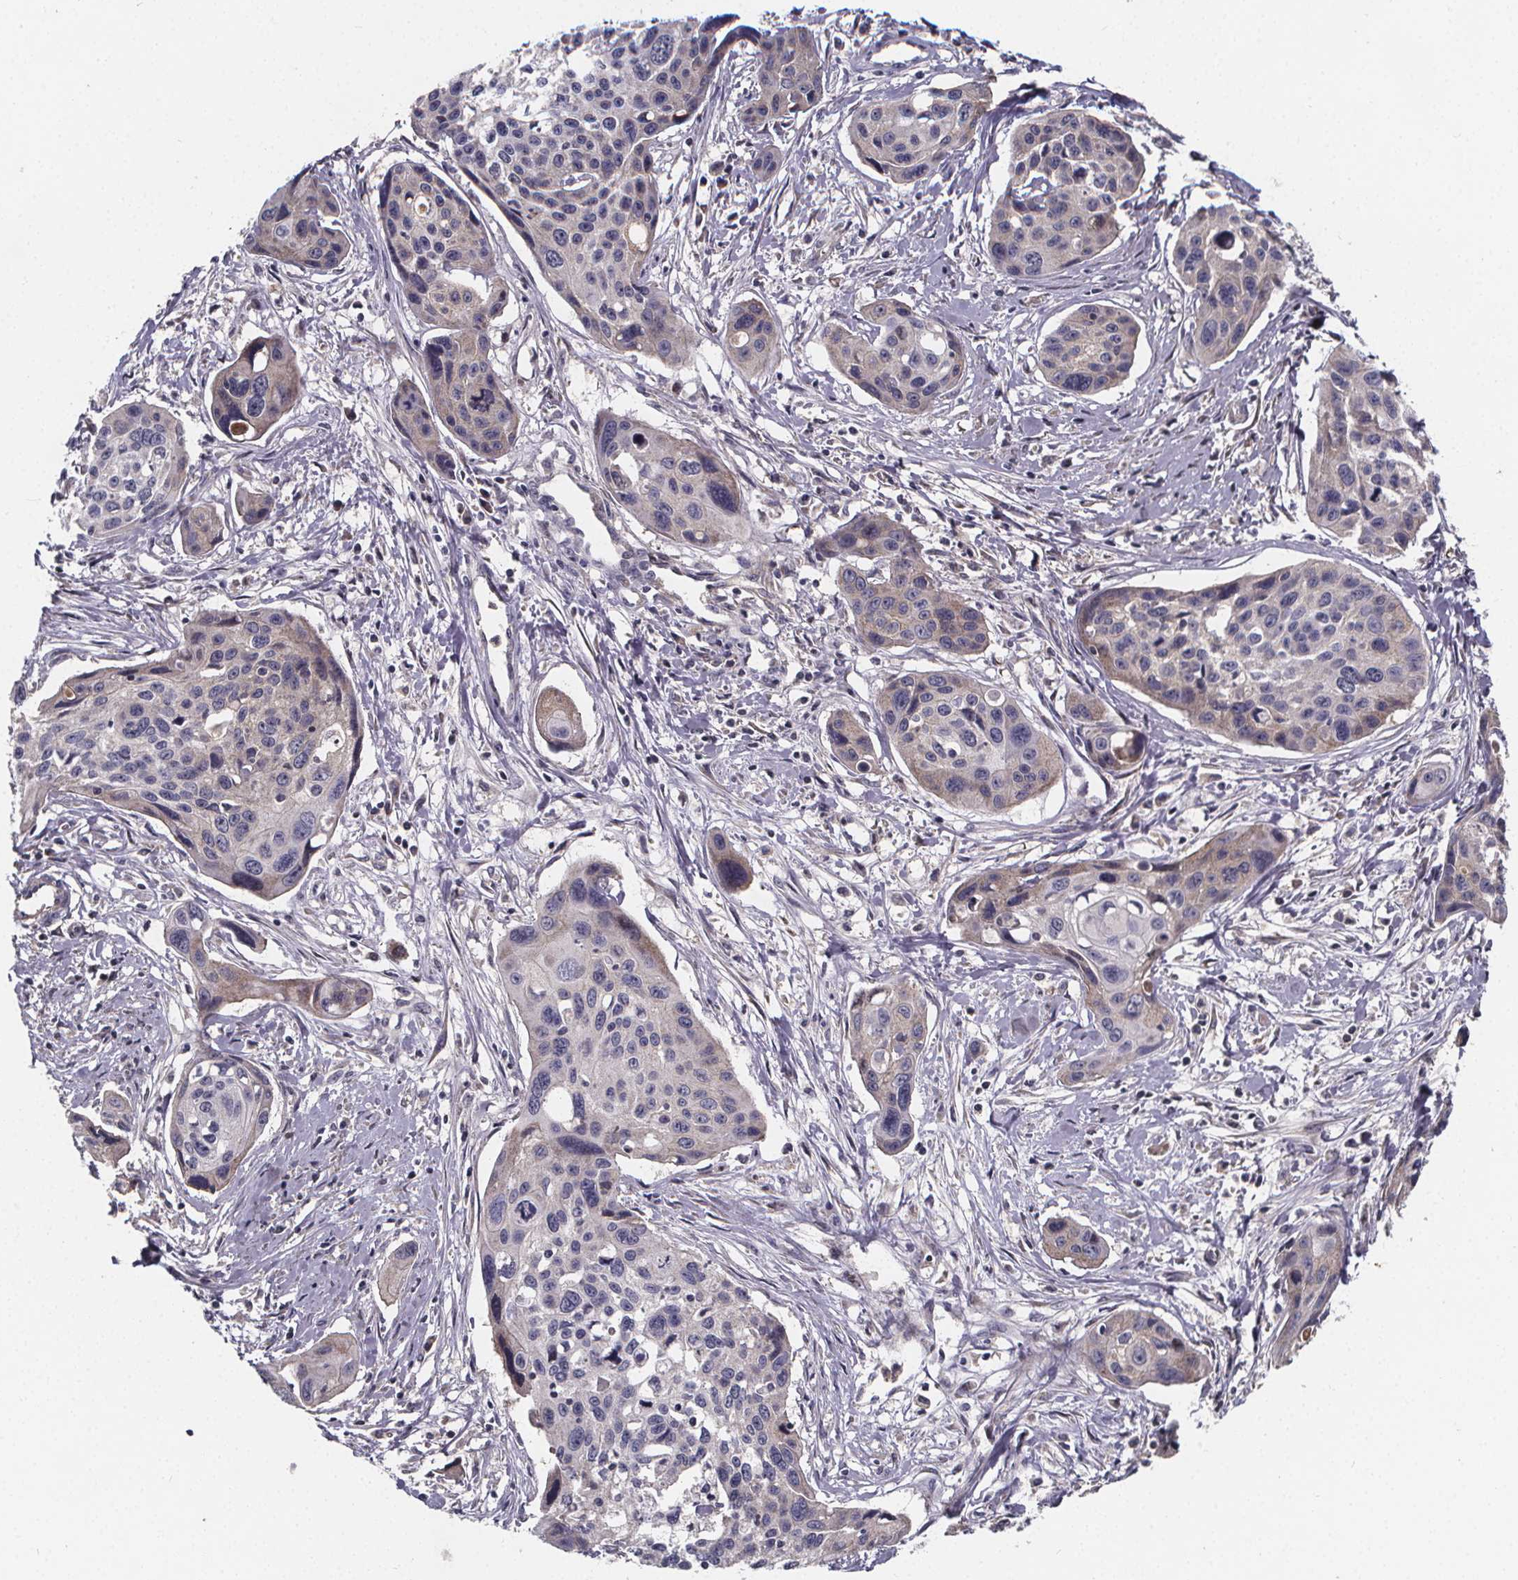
{"staining": {"intensity": "negative", "quantity": "none", "location": "none"}, "tissue": "cervical cancer", "cell_type": "Tumor cells", "image_type": "cancer", "snomed": [{"axis": "morphology", "description": "Squamous cell carcinoma, NOS"}, {"axis": "topography", "description": "Cervix"}], "caption": "DAB (3,3'-diaminobenzidine) immunohistochemical staining of cervical squamous cell carcinoma exhibits no significant expression in tumor cells. The staining was performed using DAB (3,3'-diaminobenzidine) to visualize the protein expression in brown, while the nuclei were stained in blue with hematoxylin (Magnification: 20x).", "gene": "AGT", "patient": {"sex": "female", "age": 31}}